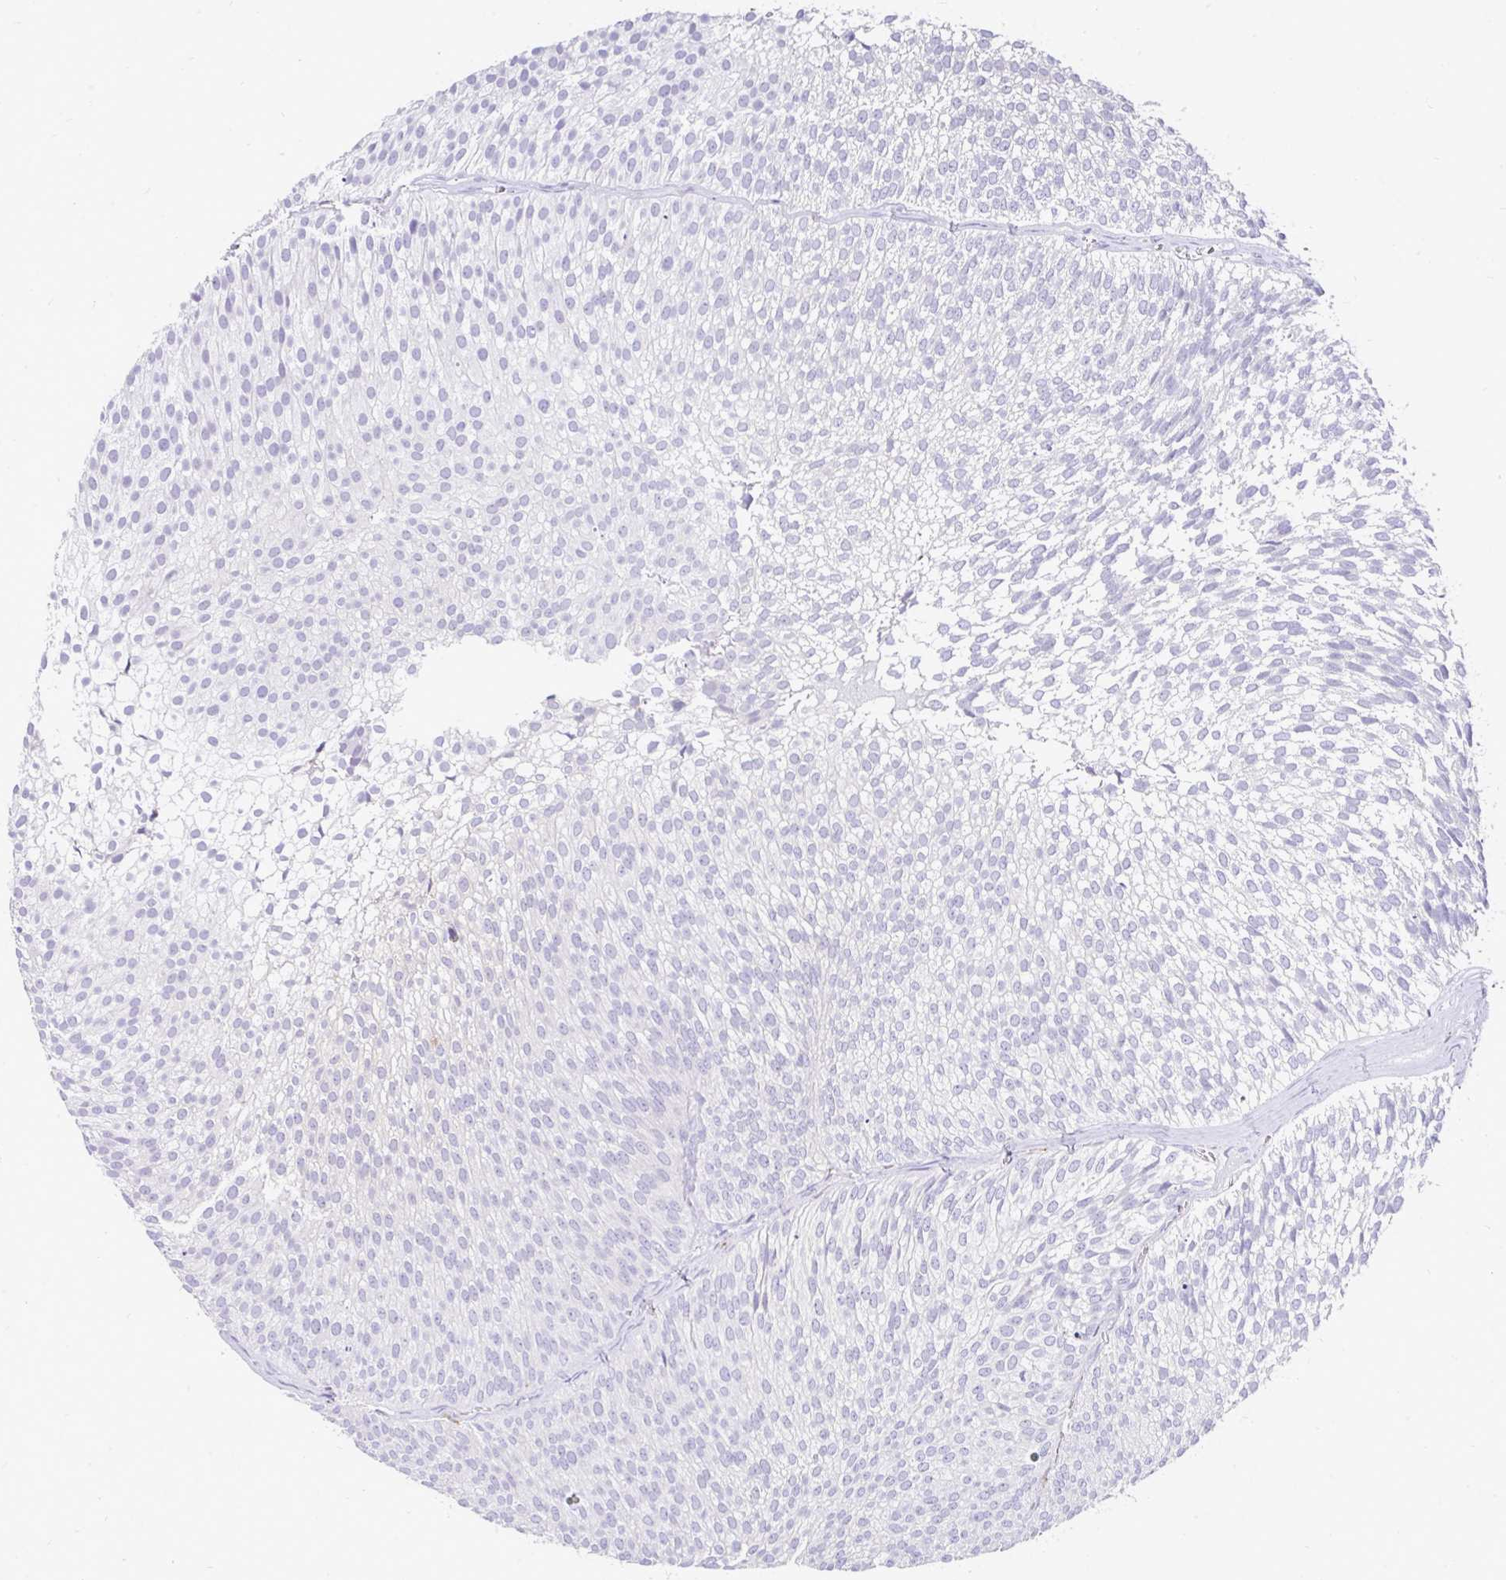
{"staining": {"intensity": "negative", "quantity": "none", "location": "none"}, "tissue": "urothelial cancer", "cell_type": "Tumor cells", "image_type": "cancer", "snomed": [{"axis": "morphology", "description": "Urothelial carcinoma, Low grade"}, {"axis": "topography", "description": "Urinary bladder"}], "caption": "There is no significant positivity in tumor cells of urothelial cancer.", "gene": "INTS5", "patient": {"sex": "male", "age": 91}}